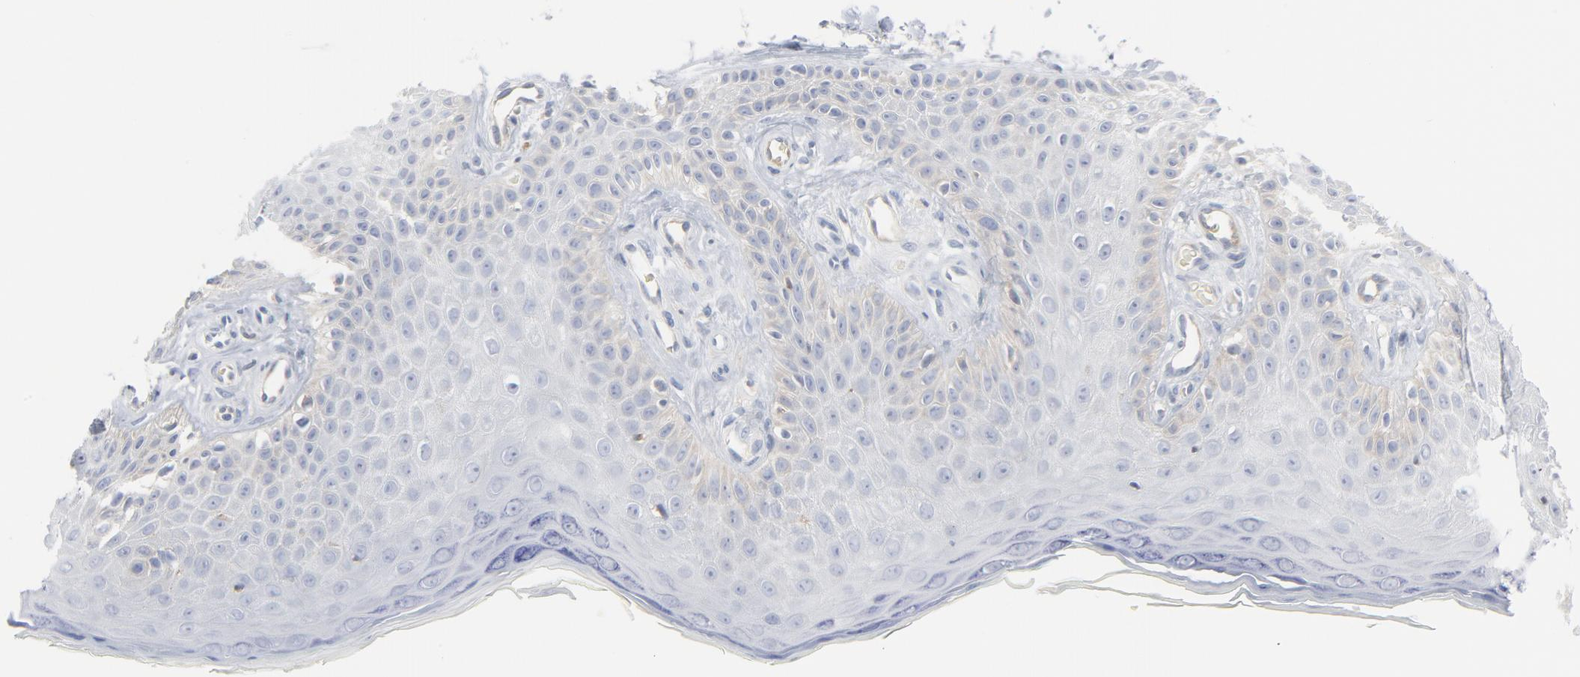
{"staining": {"intensity": "negative", "quantity": "none", "location": "none"}, "tissue": "skin cancer", "cell_type": "Tumor cells", "image_type": "cancer", "snomed": [{"axis": "morphology", "description": "Squamous cell carcinoma, NOS"}, {"axis": "topography", "description": "Skin"}], "caption": "Tumor cells show no significant protein expression in skin cancer.", "gene": "PTK2B", "patient": {"sex": "female", "age": 40}}